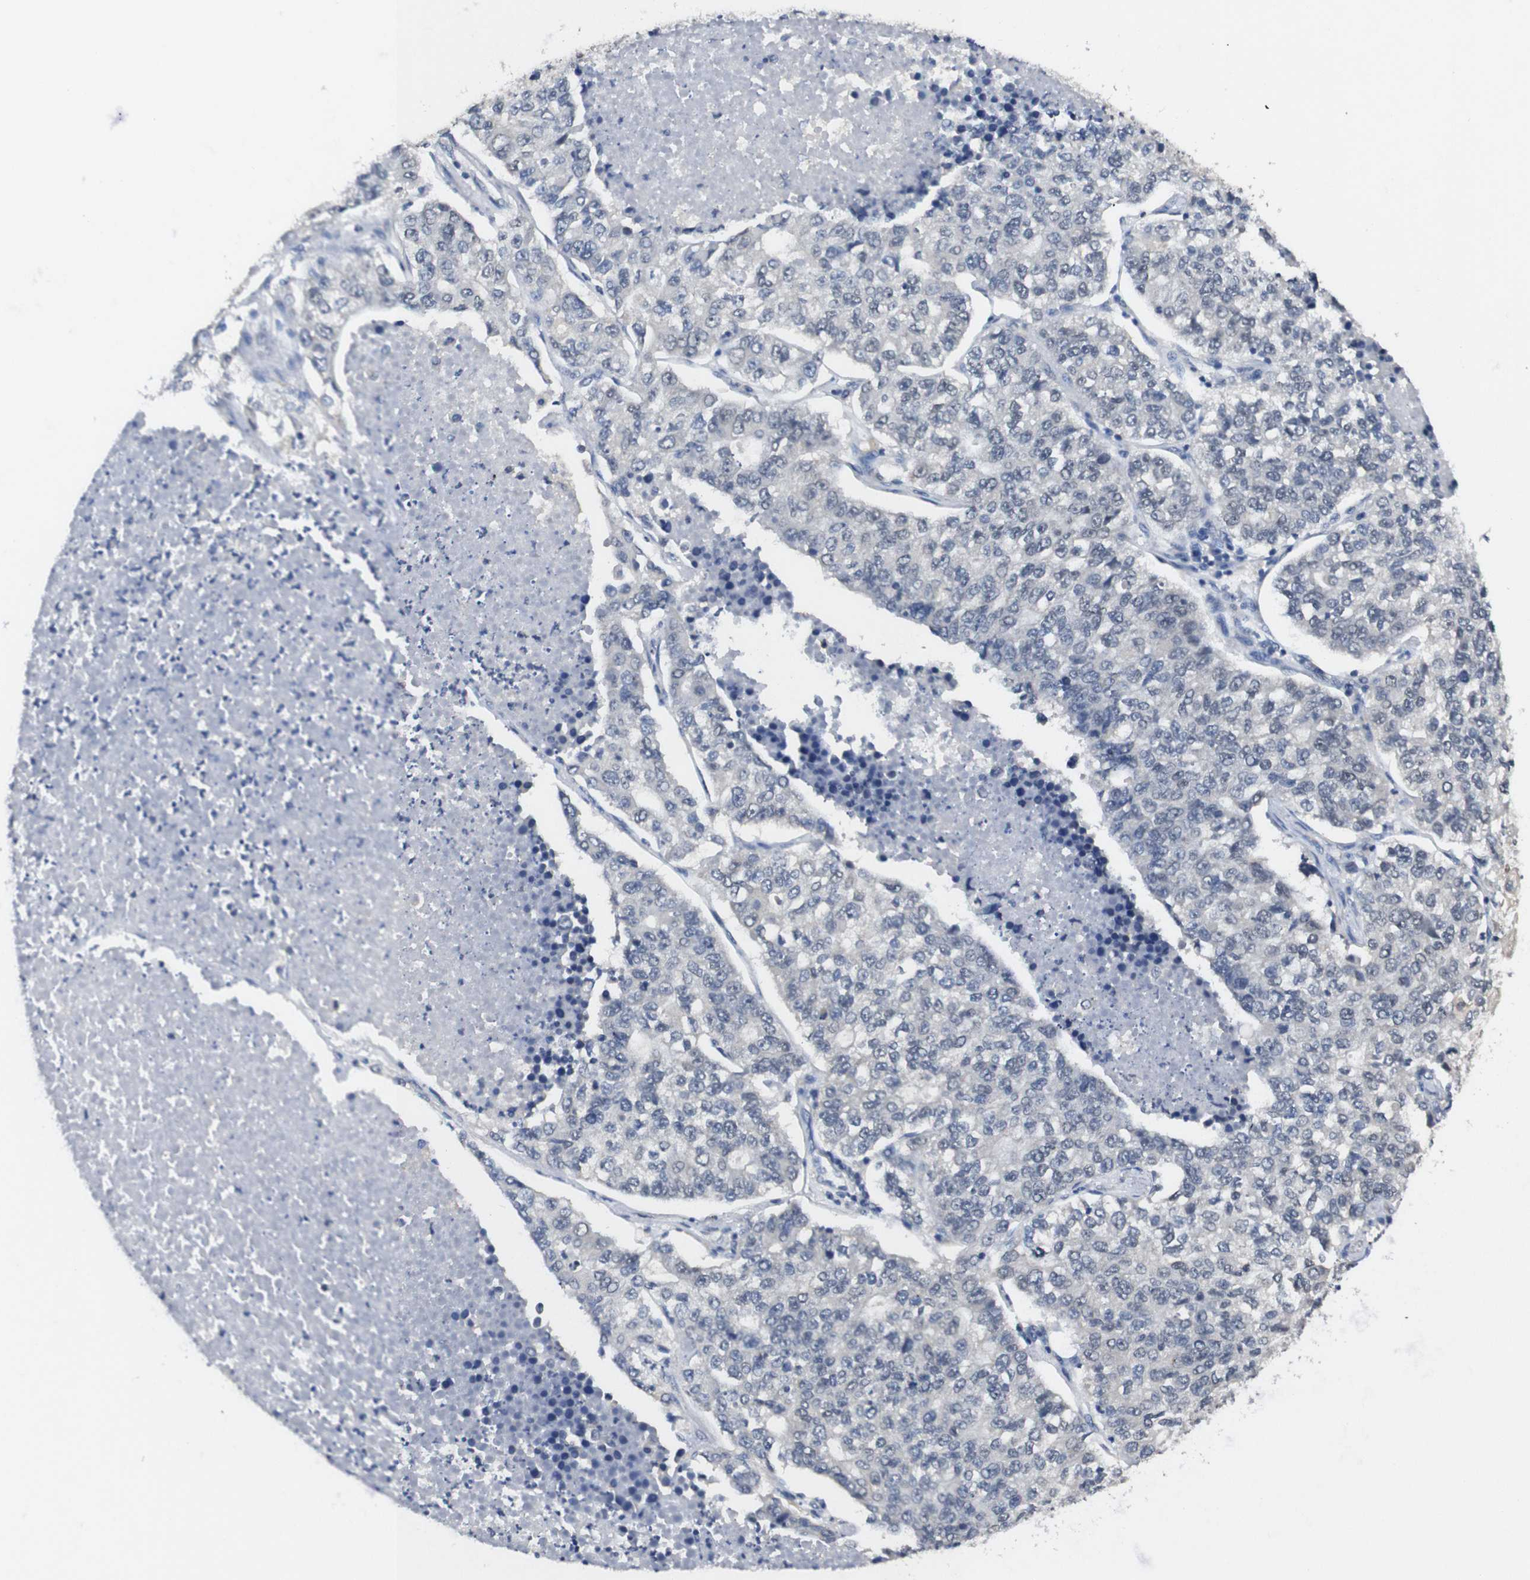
{"staining": {"intensity": "weak", "quantity": "<25%", "location": "nuclear"}, "tissue": "lung cancer", "cell_type": "Tumor cells", "image_type": "cancer", "snomed": [{"axis": "morphology", "description": "Adenocarcinoma, NOS"}, {"axis": "topography", "description": "Lung"}], "caption": "The immunohistochemistry photomicrograph has no significant staining in tumor cells of lung adenocarcinoma tissue.", "gene": "HNF1A", "patient": {"sex": "male", "age": 49}}